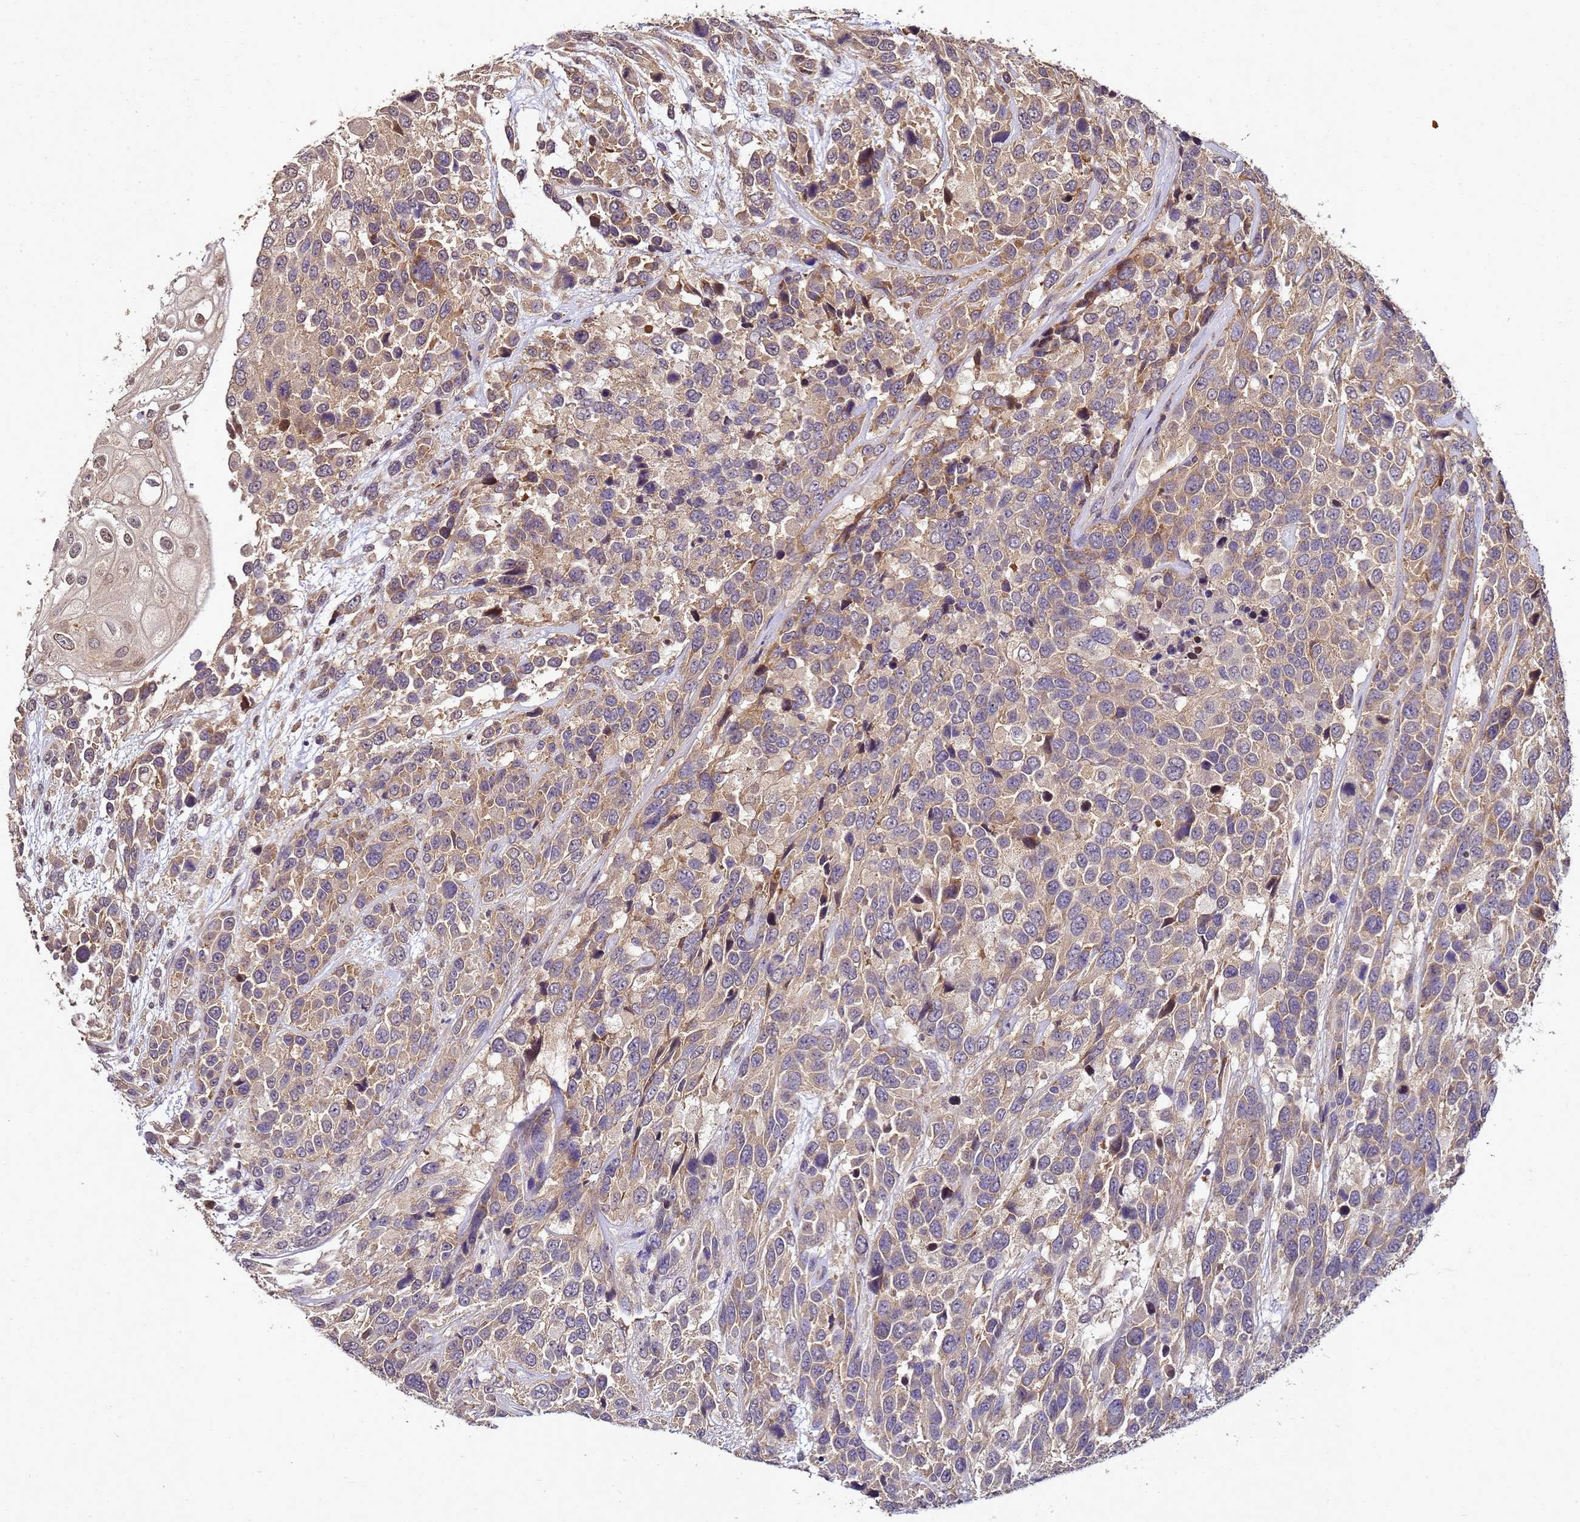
{"staining": {"intensity": "moderate", "quantity": ">75%", "location": "cytoplasmic/membranous"}, "tissue": "urothelial cancer", "cell_type": "Tumor cells", "image_type": "cancer", "snomed": [{"axis": "morphology", "description": "Urothelial carcinoma, High grade"}, {"axis": "topography", "description": "Urinary bladder"}], "caption": "This is a micrograph of immunohistochemistry (IHC) staining of urothelial carcinoma (high-grade), which shows moderate positivity in the cytoplasmic/membranous of tumor cells.", "gene": "ANKRD17", "patient": {"sex": "female", "age": 70}}